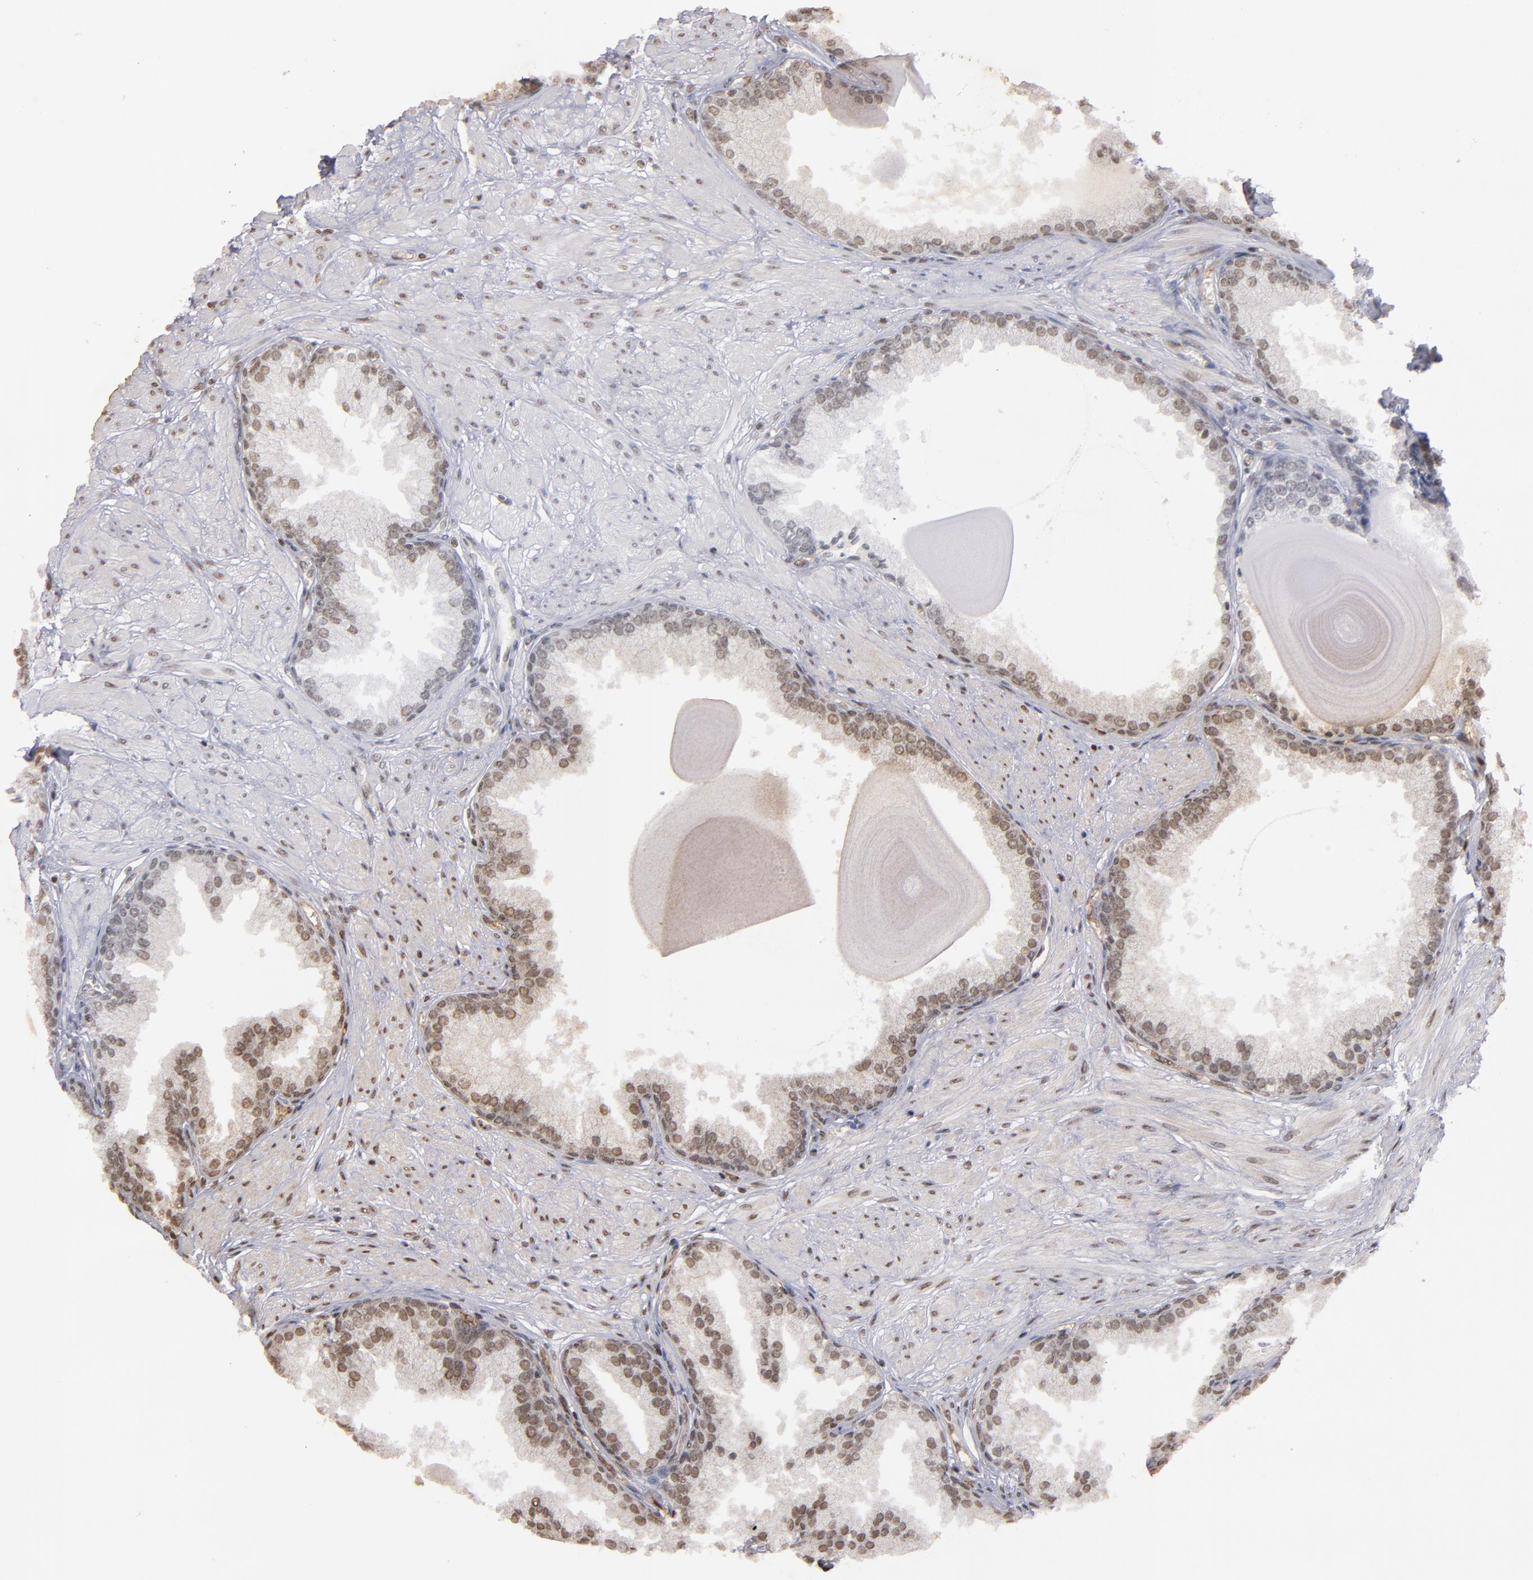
{"staining": {"intensity": "moderate", "quantity": ">75%", "location": "nuclear"}, "tissue": "prostate", "cell_type": "Glandular cells", "image_type": "normal", "snomed": [{"axis": "morphology", "description": "Normal tissue, NOS"}, {"axis": "topography", "description": "Prostate"}], "caption": "Brown immunohistochemical staining in benign prostate shows moderate nuclear staining in about >75% of glandular cells. (Brightfield microscopy of DAB IHC at high magnification).", "gene": "ABL2", "patient": {"sex": "male", "age": 51}}